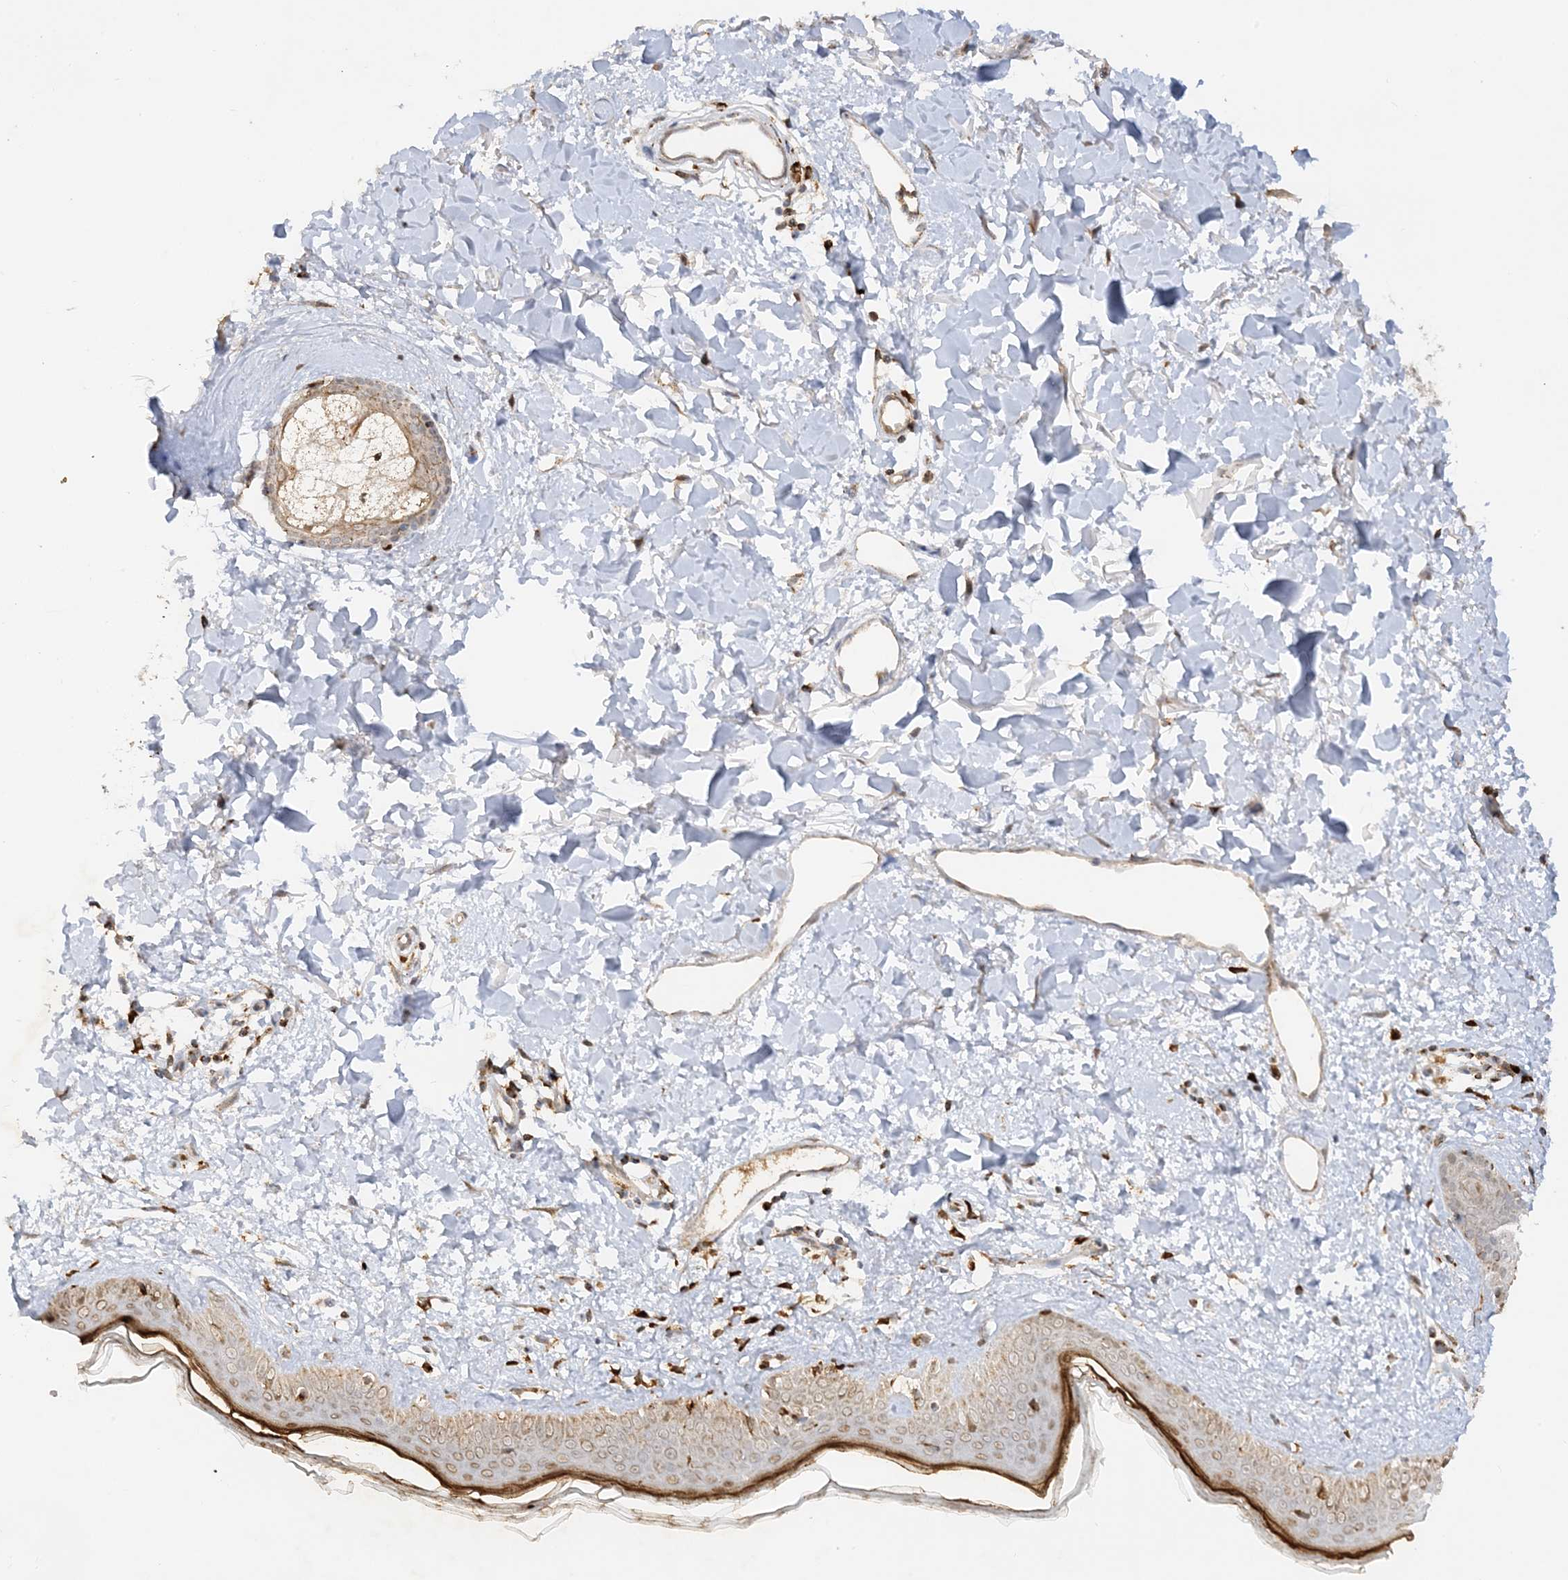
{"staining": {"intensity": "moderate", "quantity": ">75%", "location": "cytoplasmic/membranous"}, "tissue": "skin", "cell_type": "Fibroblasts", "image_type": "normal", "snomed": [{"axis": "morphology", "description": "Normal tissue, NOS"}, {"axis": "topography", "description": "Skin"}], "caption": "Normal skin demonstrates moderate cytoplasmic/membranous staining in about >75% of fibroblasts.", "gene": "NDUFAF3", "patient": {"sex": "female", "age": 58}}